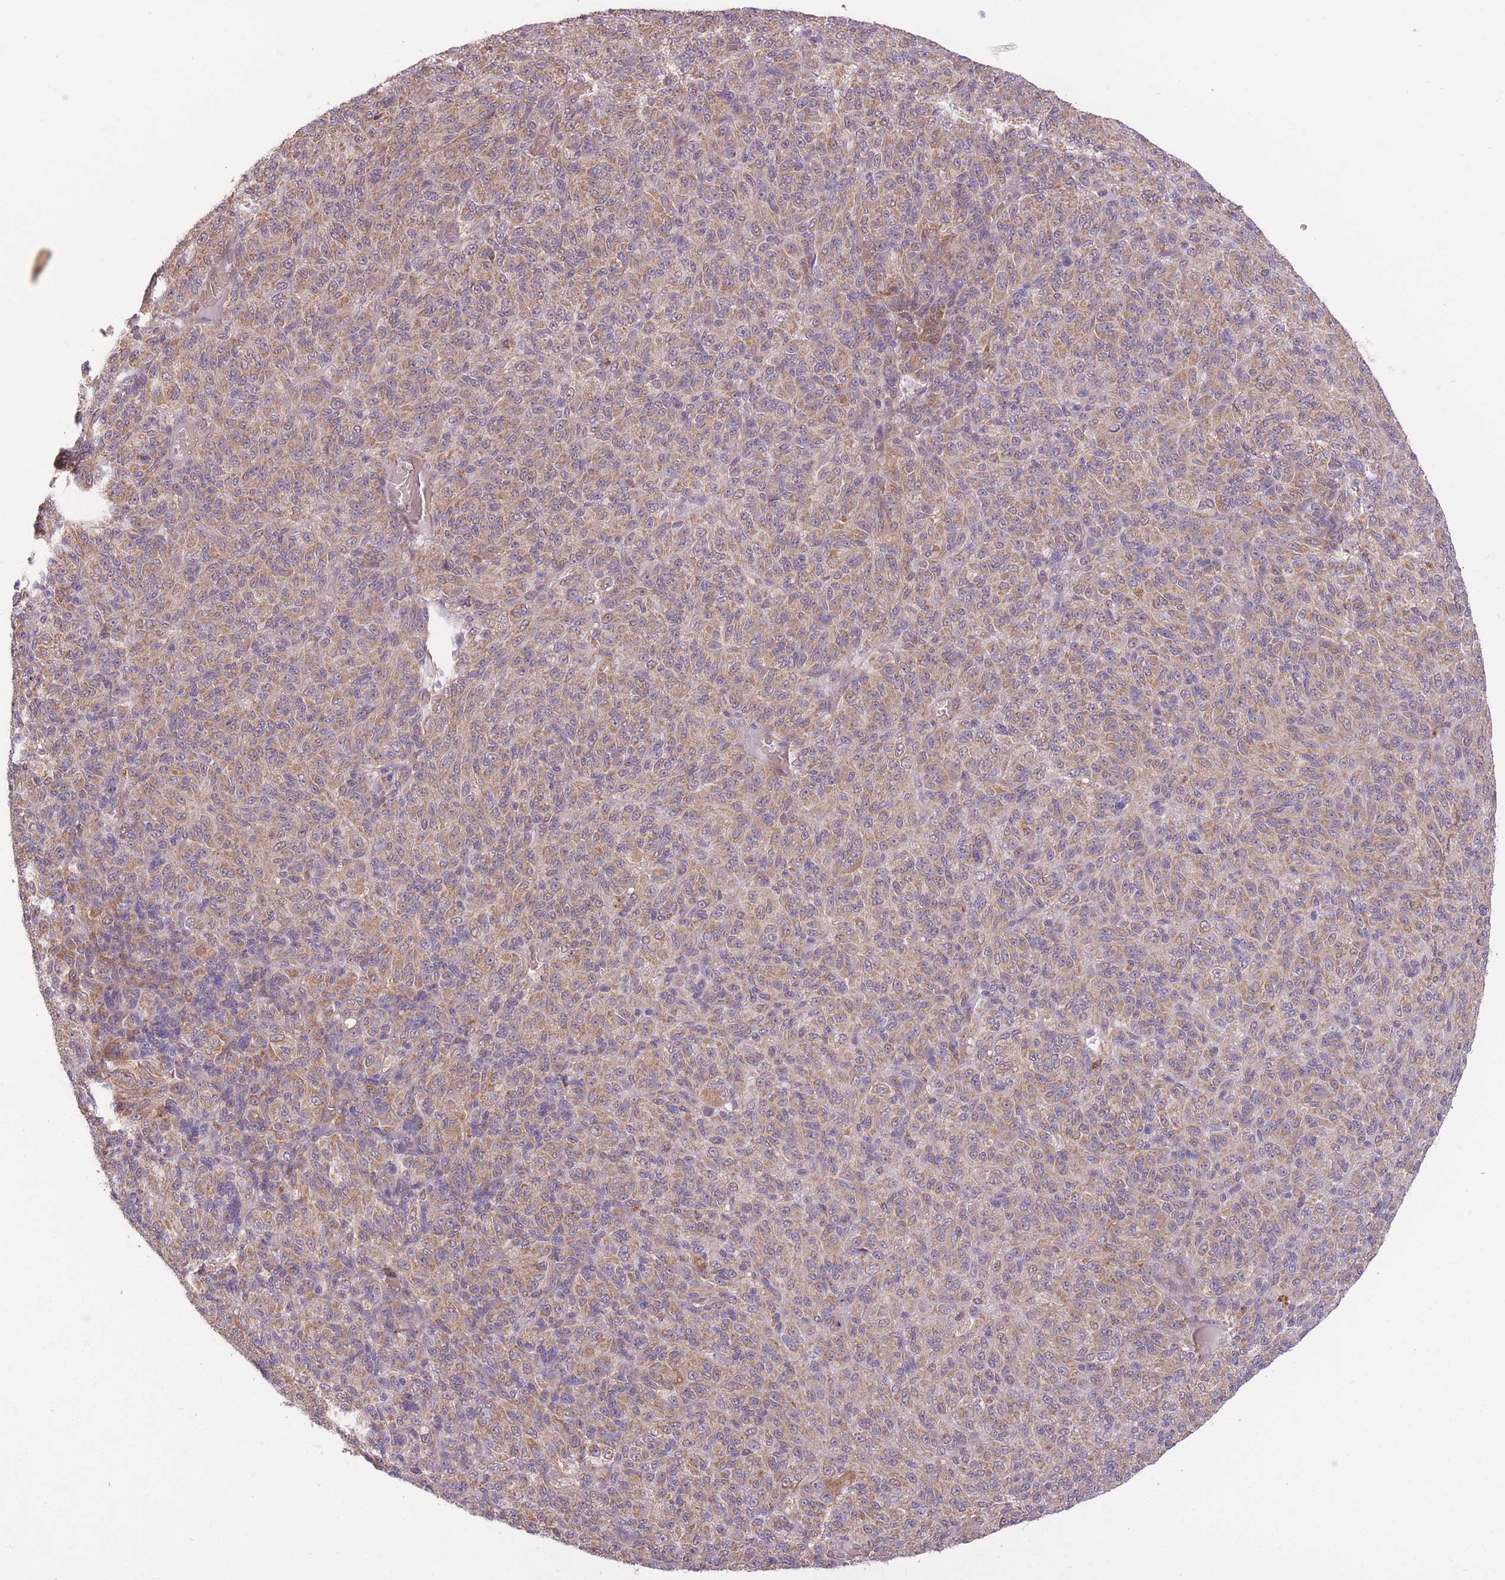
{"staining": {"intensity": "moderate", "quantity": ">75%", "location": "cytoplasmic/membranous"}, "tissue": "melanoma", "cell_type": "Tumor cells", "image_type": "cancer", "snomed": [{"axis": "morphology", "description": "Malignant melanoma, Metastatic site"}, {"axis": "topography", "description": "Brain"}], "caption": "This image shows immunohistochemistry (IHC) staining of human malignant melanoma (metastatic site), with medium moderate cytoplasmic/membranous positivity in approximately >75% of tumor cells.", "gene": "POLR3F", "patient": {"sex": "female", "age": 56}}